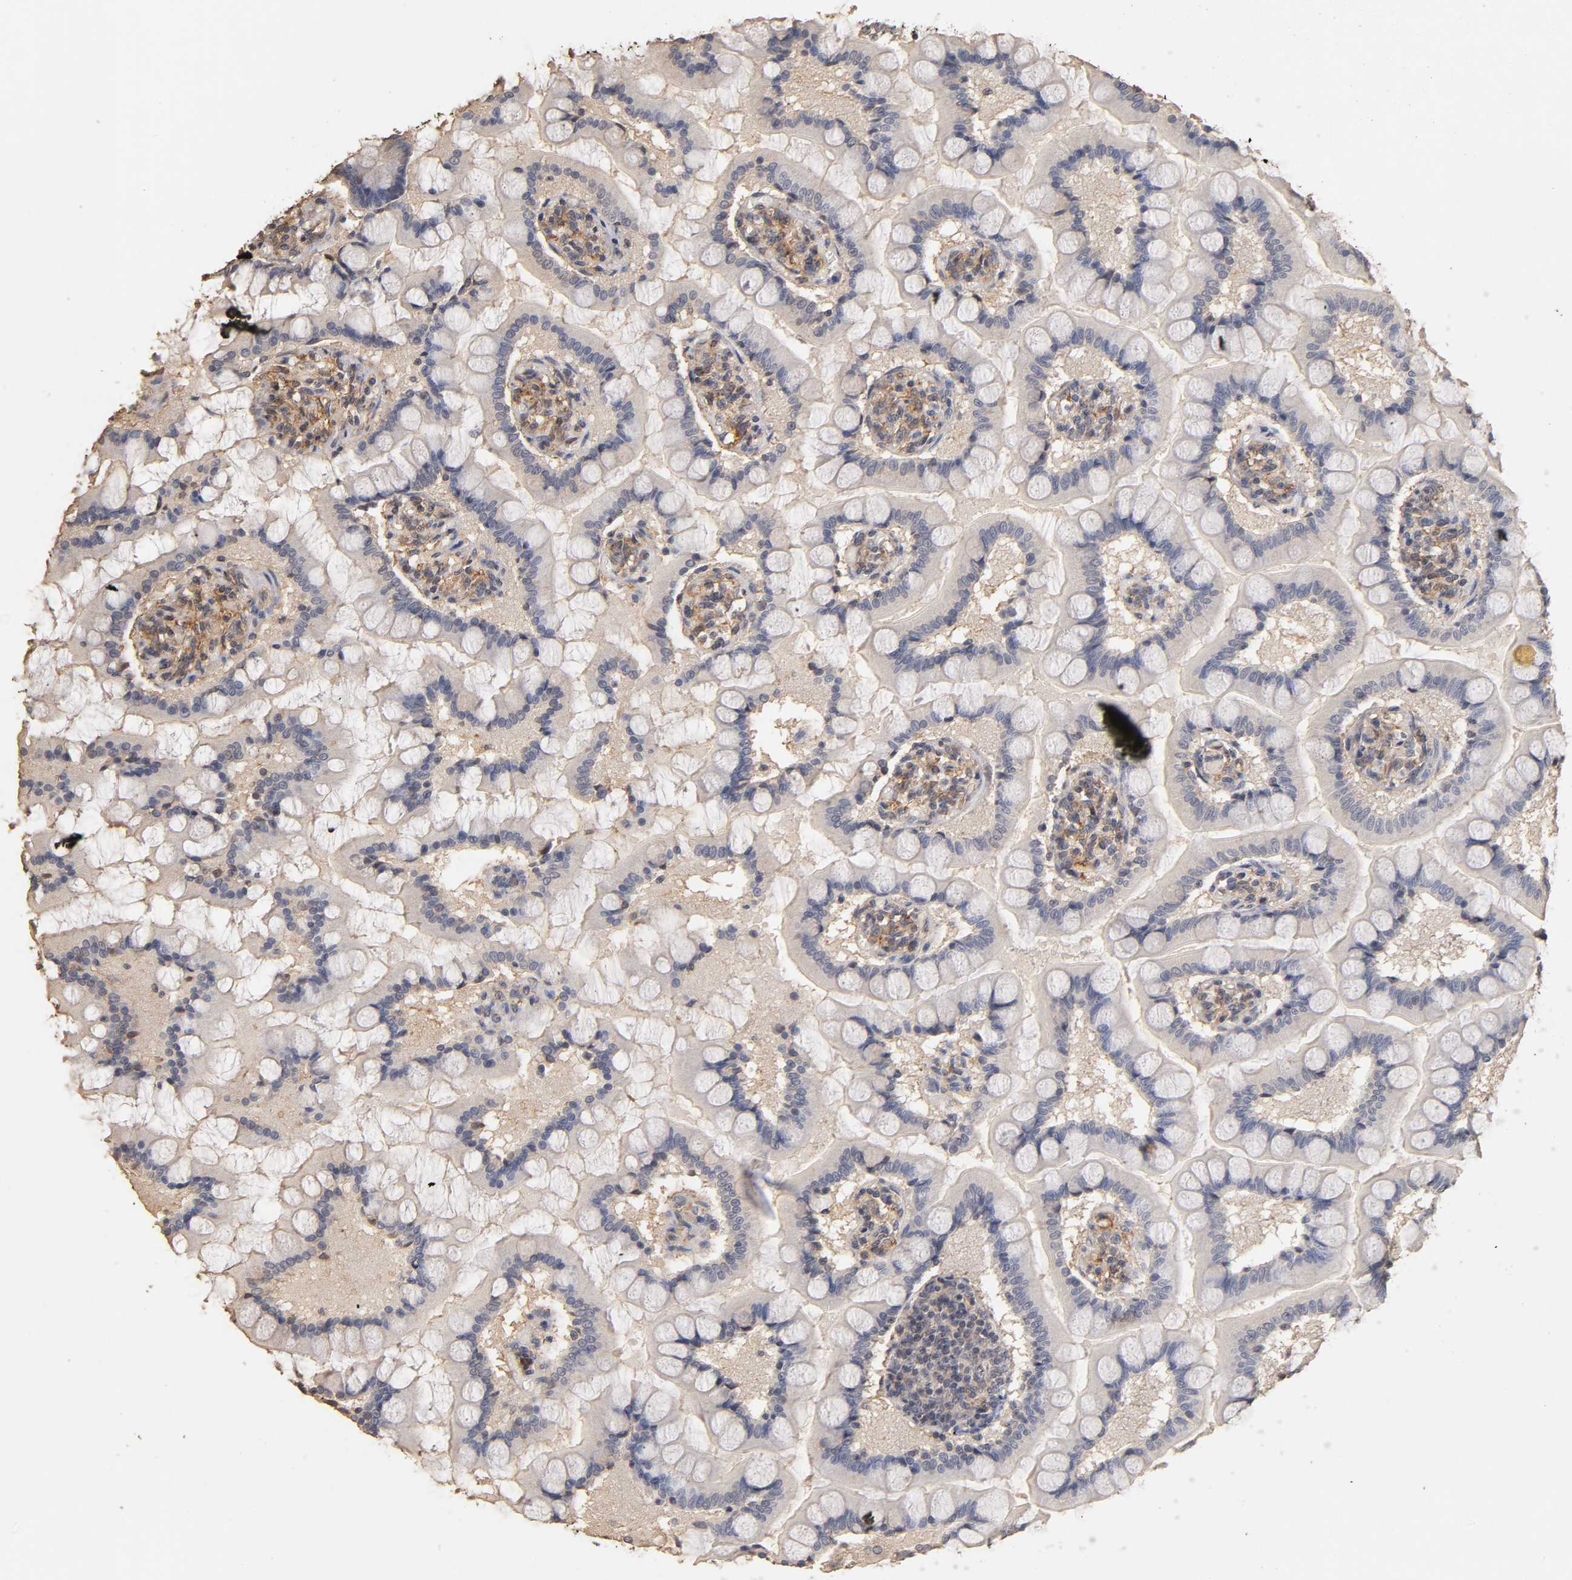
{"staining": {"intensity": "negative", "quantity": "none", "location": "none"}, "tissue": "small intestine", "cell_type": "Glandular cells", "image_type": "normal", "snomed": [{"axis": "morphology", "description": "Normal tissue, NOS"}, {"axis": "topography", "description": "Small intestine"}], "caption": "An IHC photomicrograph of benign small intestine is shown. There is no staining in glandular cells of small intestine. (DAB IHC with hematoxylin counter stain).", "gene": "VSIG4", "patient": {"sex": "male", "age": 41}}